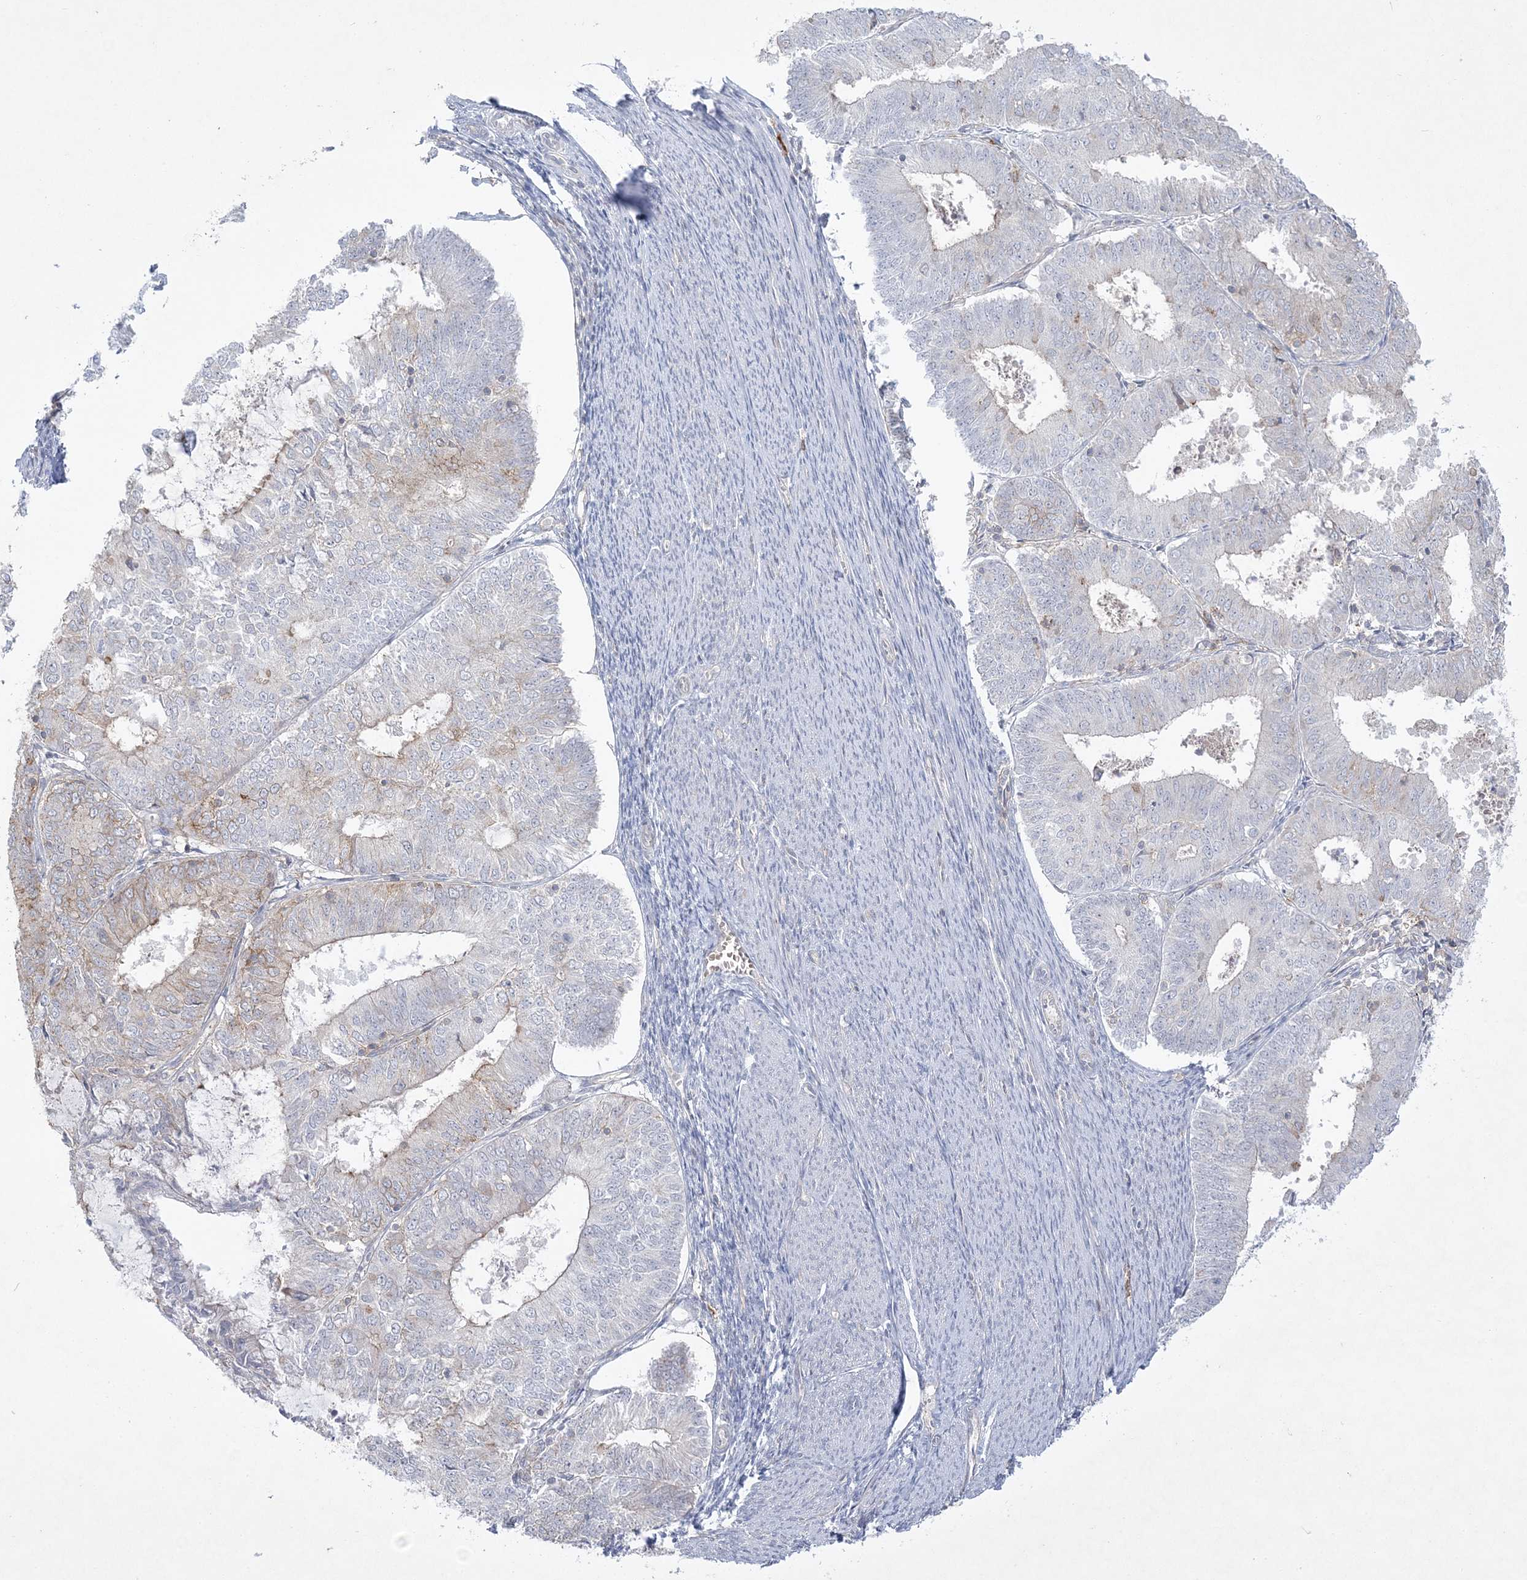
{"staining": {"intensity": "negative", "quantity": "none", "location": "none"}, "tissue": "endometrial cancer", "cell_type": "Tumor cells", "image_type": "cancer", "snomed": [{"axis": "morphology", "description": "Adenocarcinoma, NOS"}, {"axis": "topography", "description": "Endometrium"}], "caption": "The IHC micrograph has no significant expression in tumor cells of adenocarcinoma (endometrial) tissue. (Brightfield microscopy of DAB IHC at high magnification).", "gene": "ADAMTS12", "patient": {"sex": "female", "age": 57}}